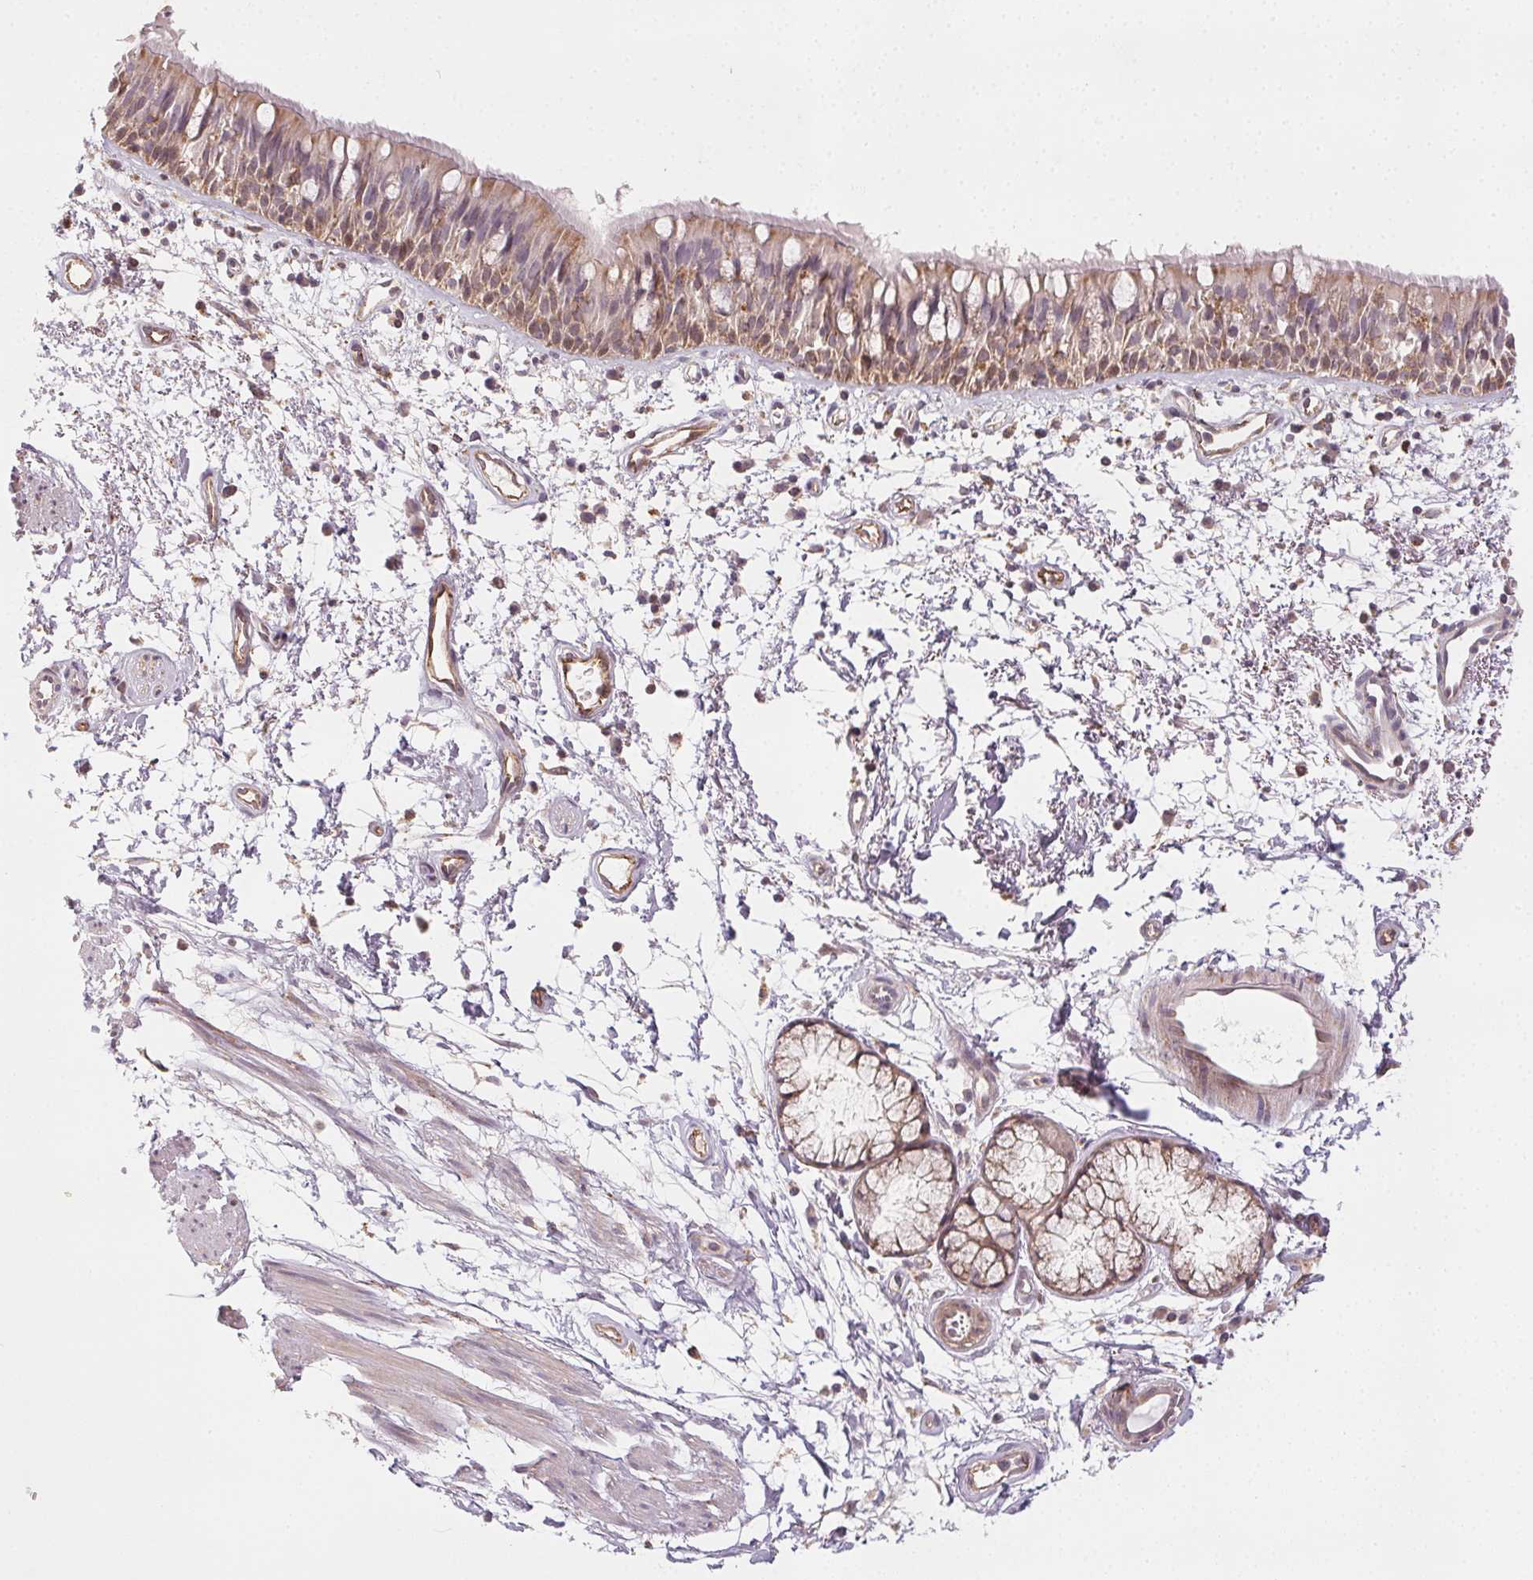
{"staining": {"intensity": "weak", "quantity": "25%-75%", "location": "cytoplasmic/membranous"}, "tissue": "bronchus", "cell_type": "Respiratory epithelial cells", "image_type": "normal", "snomed": [{"axis": "morphology", "description": "Normal tissue, NOS"}, {"axis": "morphology", "description": "Squamous cell carcinoma, NOS"}, {"axis": "topography", "description": "Cartilage tissue"}, {"axis": "topography", "description": "Bronchus"}, {"axis": "topography", "description": "Lung"}], "caption": "A high-resolution photomicrograph shows IHC staining of unremarkable bronchus, which shows weak cytoplasmic/membranous positivity in about 25%-75% of respiratory epithelial cells.", "gene": "NCOA4", "patient": {"sex": "male", "age": 66}}